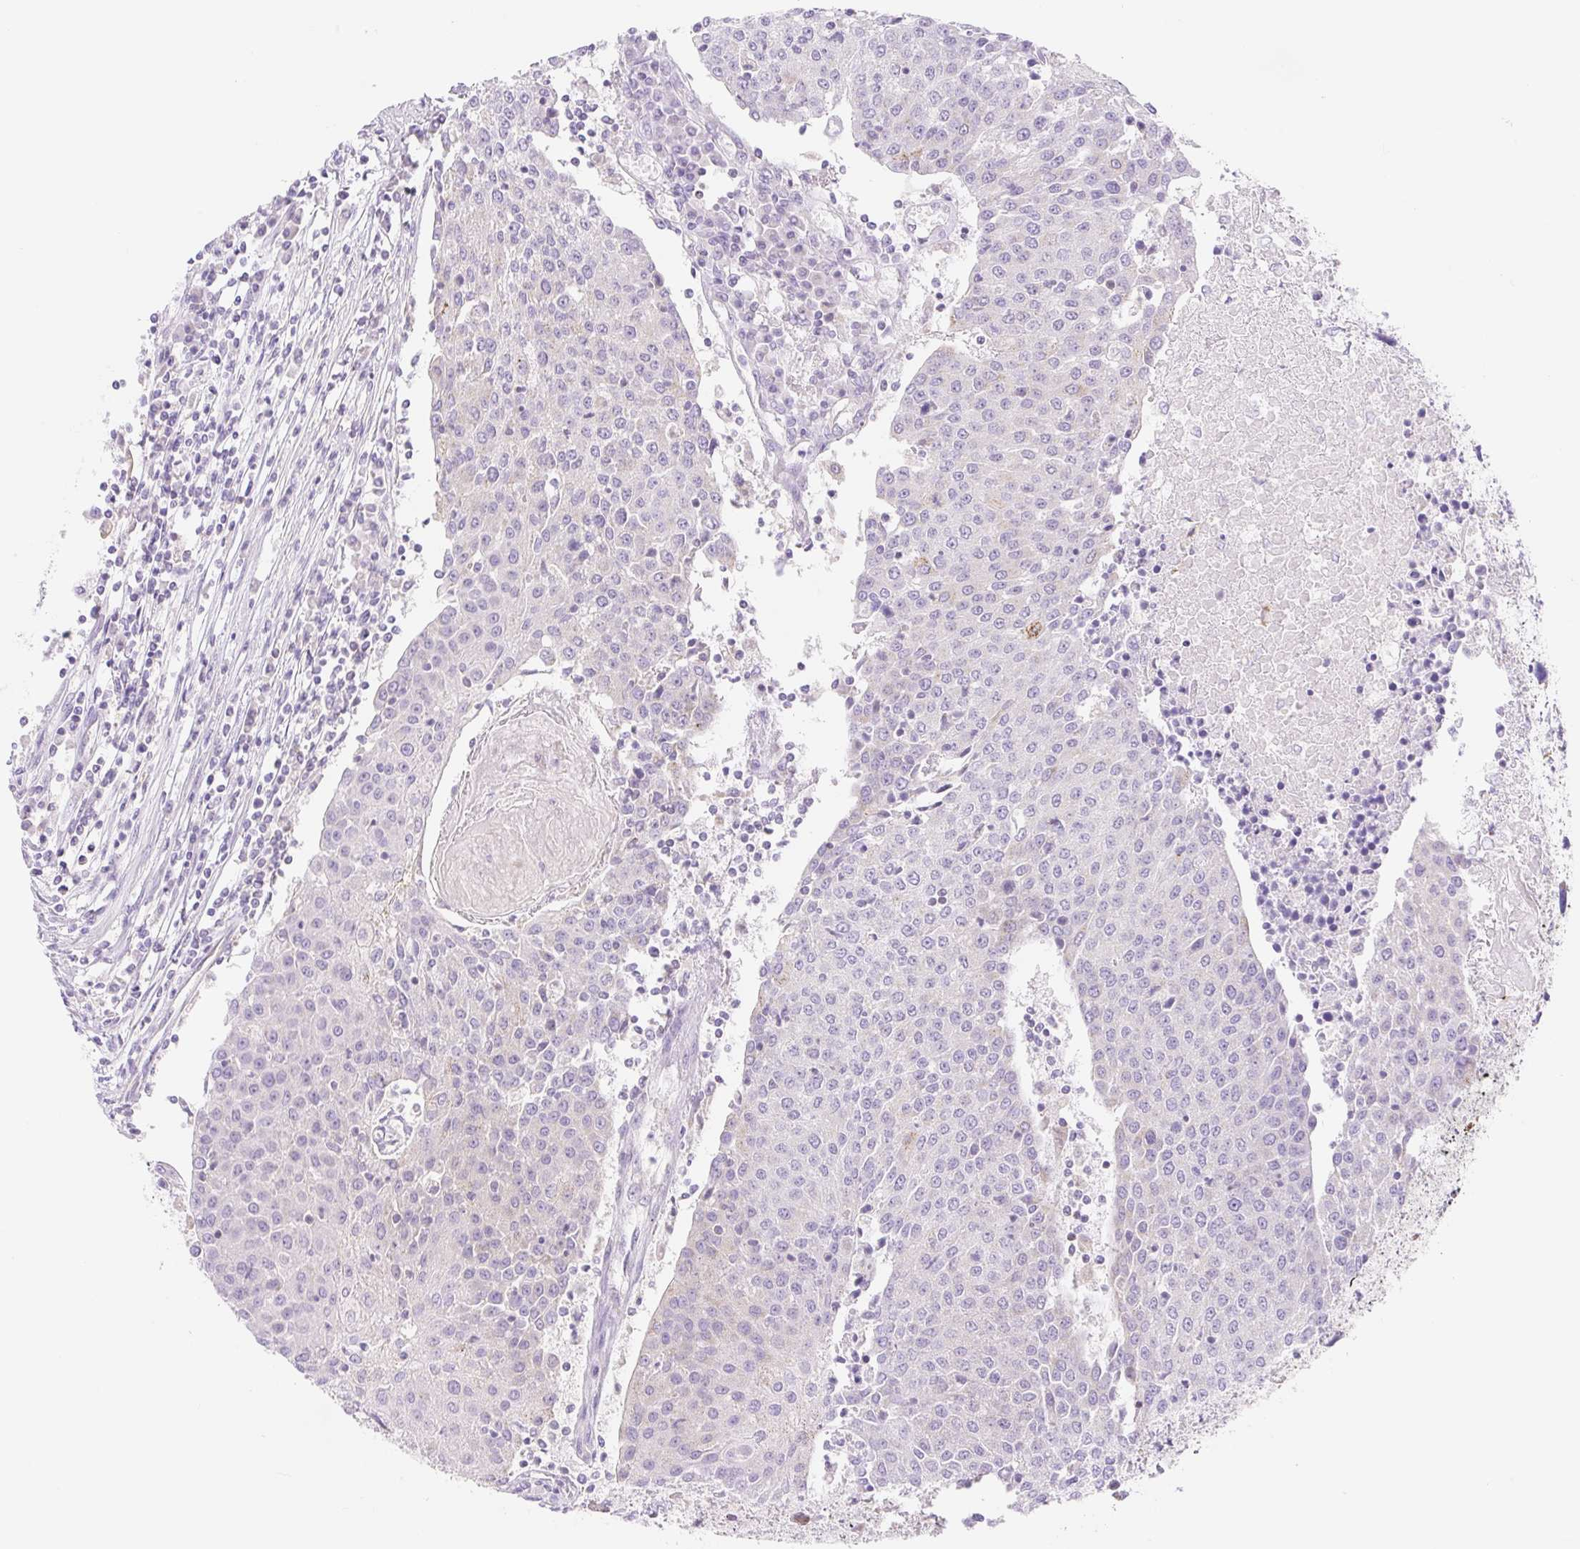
{"staining": {"intensity": "negative", "quantity": "none", "location": "none"}, "tissue": "urothelial cancer", "cell_type": "Tumor cells", "image_type": "cancer", "snomed": [{"axis": "morphology", "description": "Urothelial carcinoma, High grade"}, {"axis": "topography", "description": "Urinary bladder"}], "caption": "Immunohistochemistry (IHC) photomicrograph of neoplastic tissue: human high-grade urothelial carcinoma stained with DAB shows no significant protein expression in tumor cells. (DAB IHC visualized using brightfield microscopy, high magnification).", "gene": "FOCAD", "patient": {"sex": "female", "age": 85}}